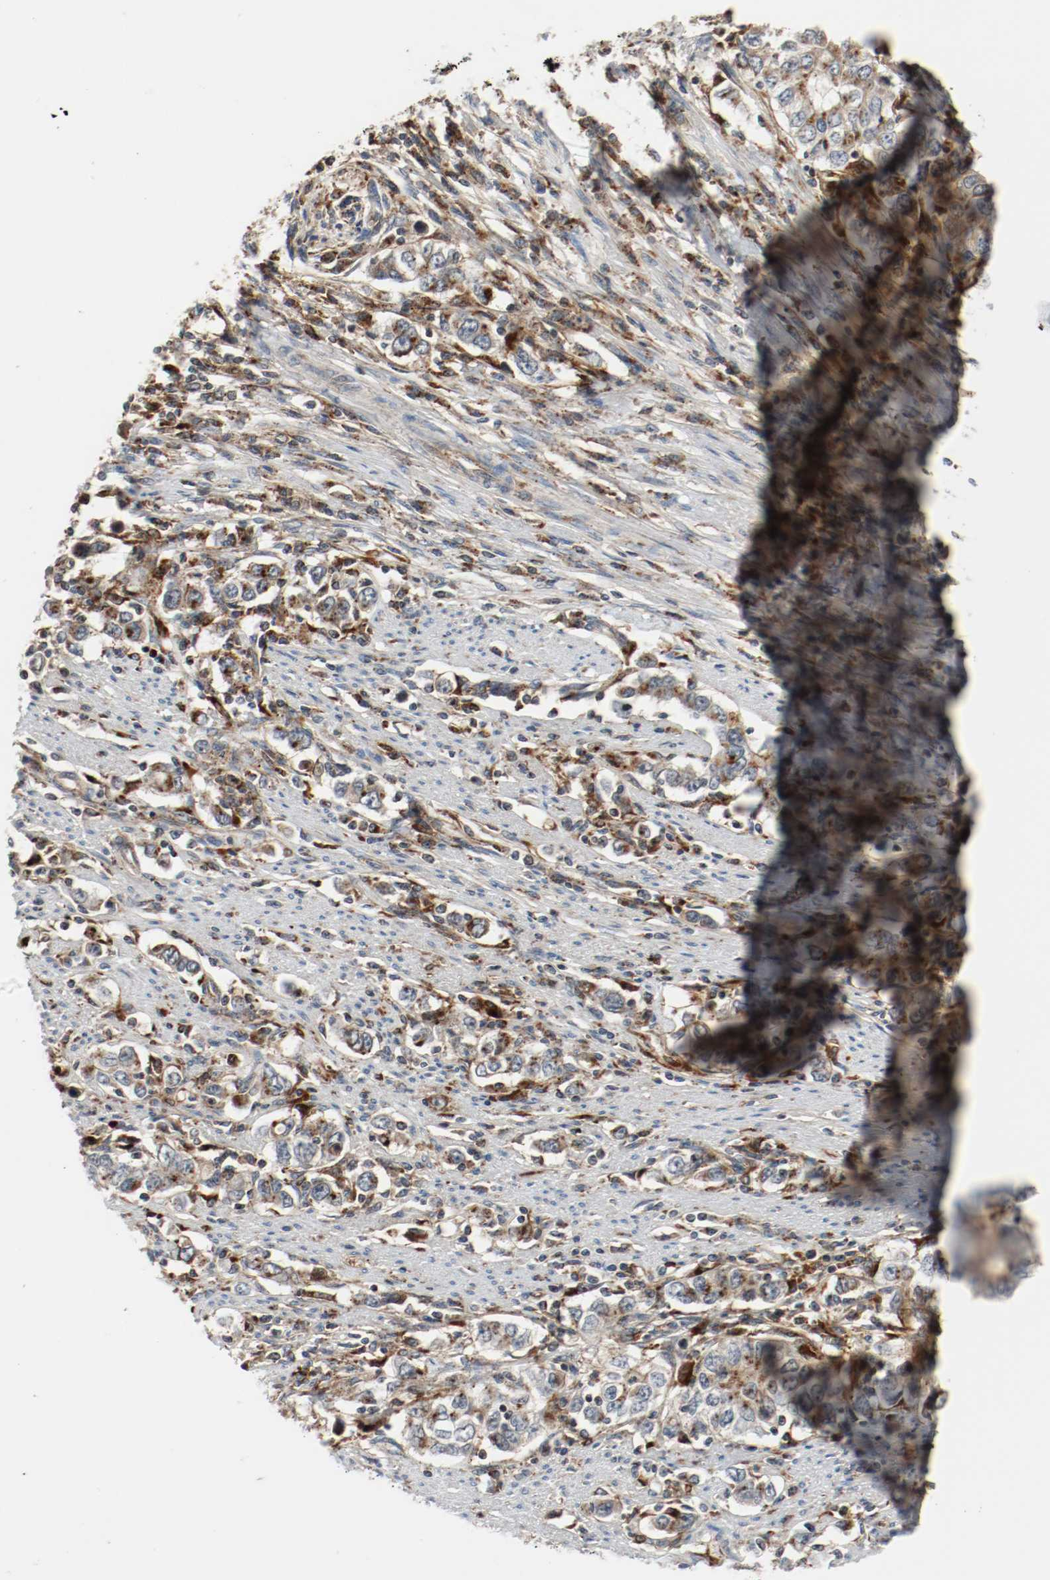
{"staining": {"intensity": "moderate", "quantity": ">75%", "location": "cytoplasmic/membranous"}, "tissue": "stomach cancer", "cell_type": "Tumor cells", "image_type": "cancer", "snomed": [{"axis": "morphology", "description": "Adenocarcinoma, NOS"}, {"axis": "topography", "description": "Stomach, lower"}], "caption": "Adenocarcinoma (stomach) tissue shows moderate cytoplasmic/membranous expression in approximately >75% of tumor cells, visualized by immunohistochemistry.", "gene": "LAMP2", "patient": {"sex": "female", "age": 72}}